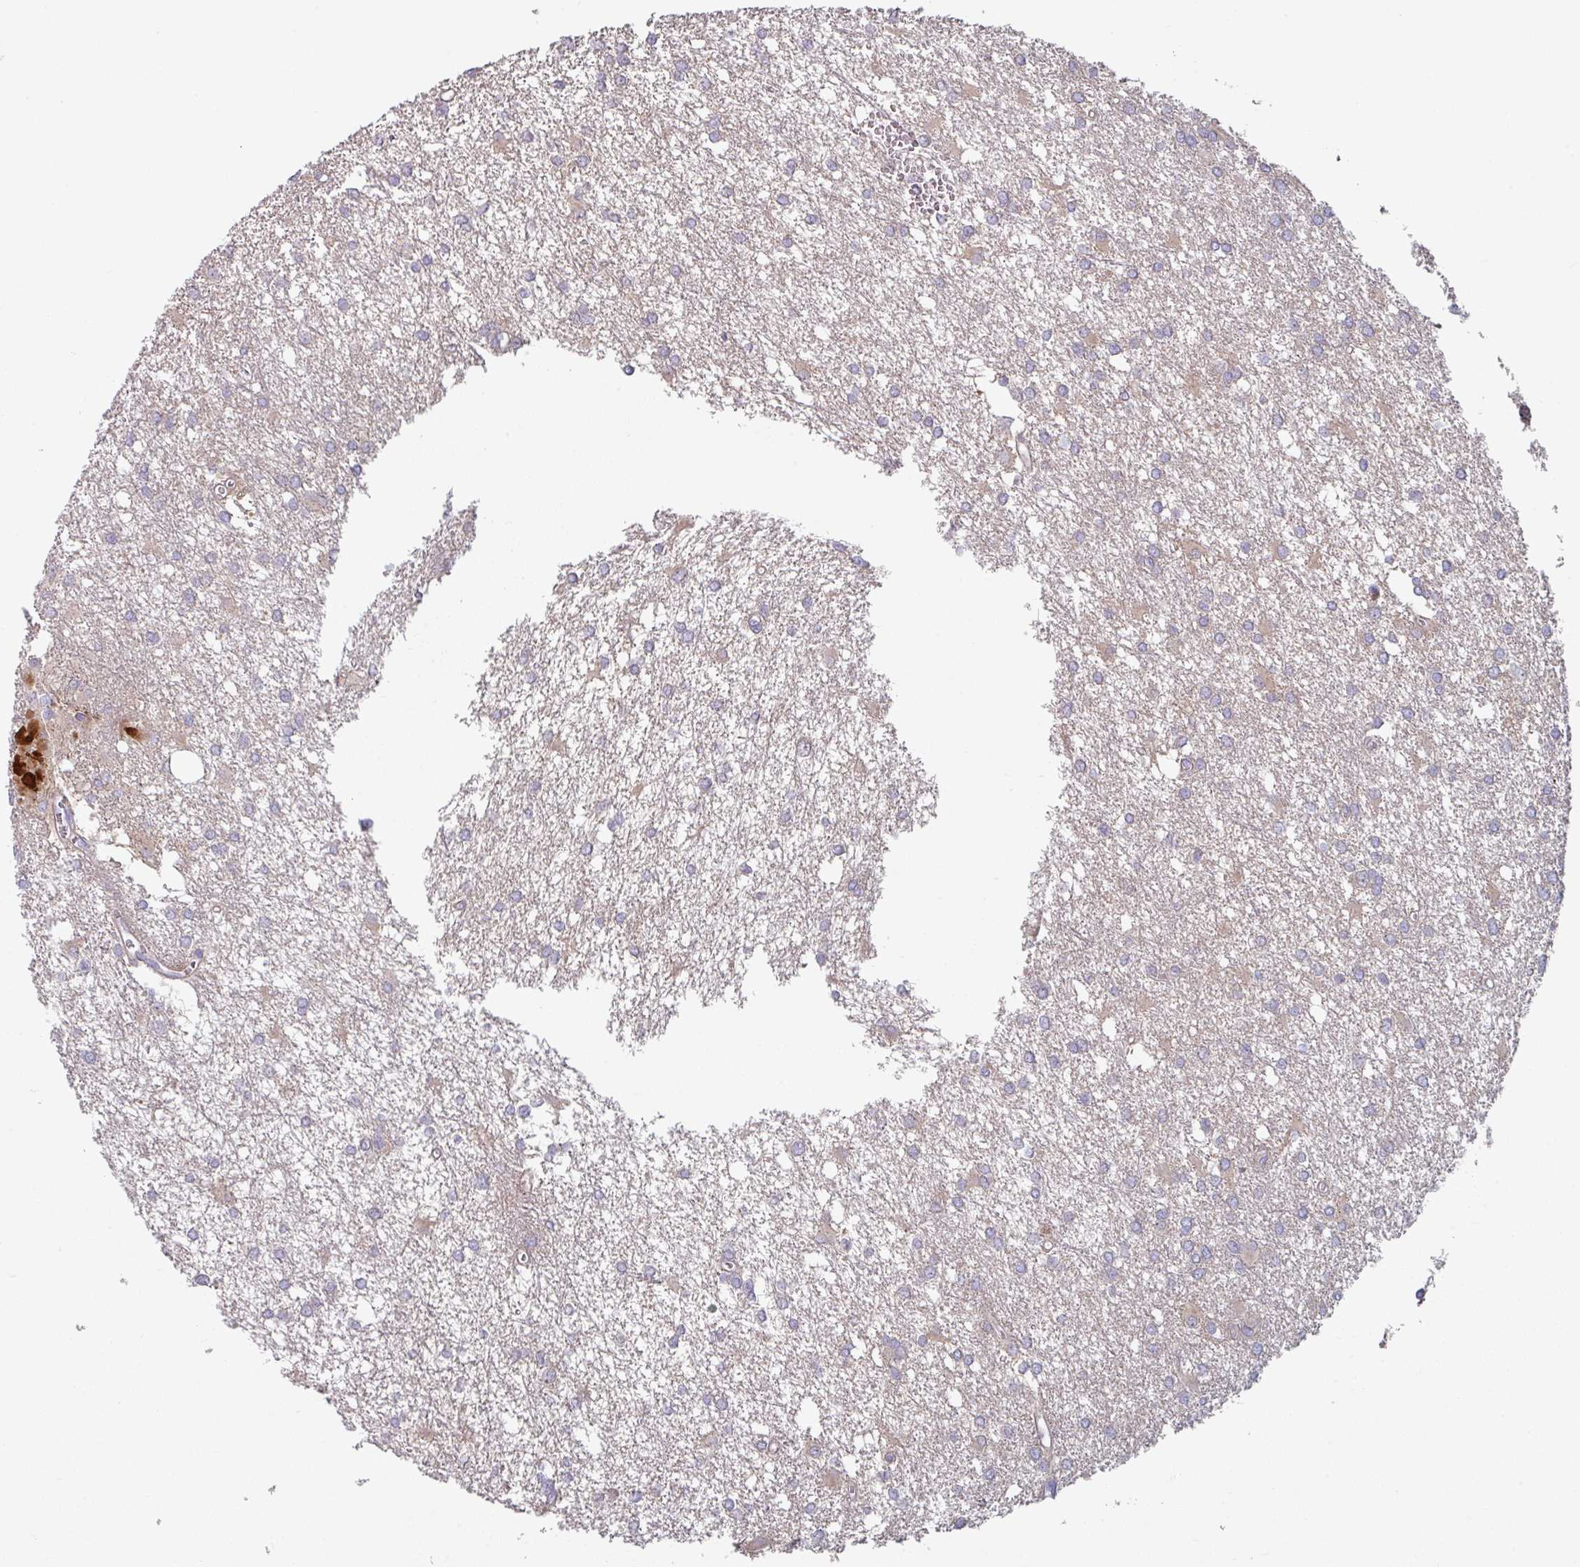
{"staining": {"intensity": "negative", "quantity": "none", "location": "none"}, "tissue": "glioma", "cell_type": "Tumor cells", "image_type": "cancer", "snomed": [{"axis": "morphology", "description": "Glioma, malignant, High grade"}, {"axis": "topography", "description": "Brain"}], "caption": "Tumor cells show no significant protein positivity in glioma.", "gene": "TMEM132A", "patient": {"sex": "male", "age": 48}}